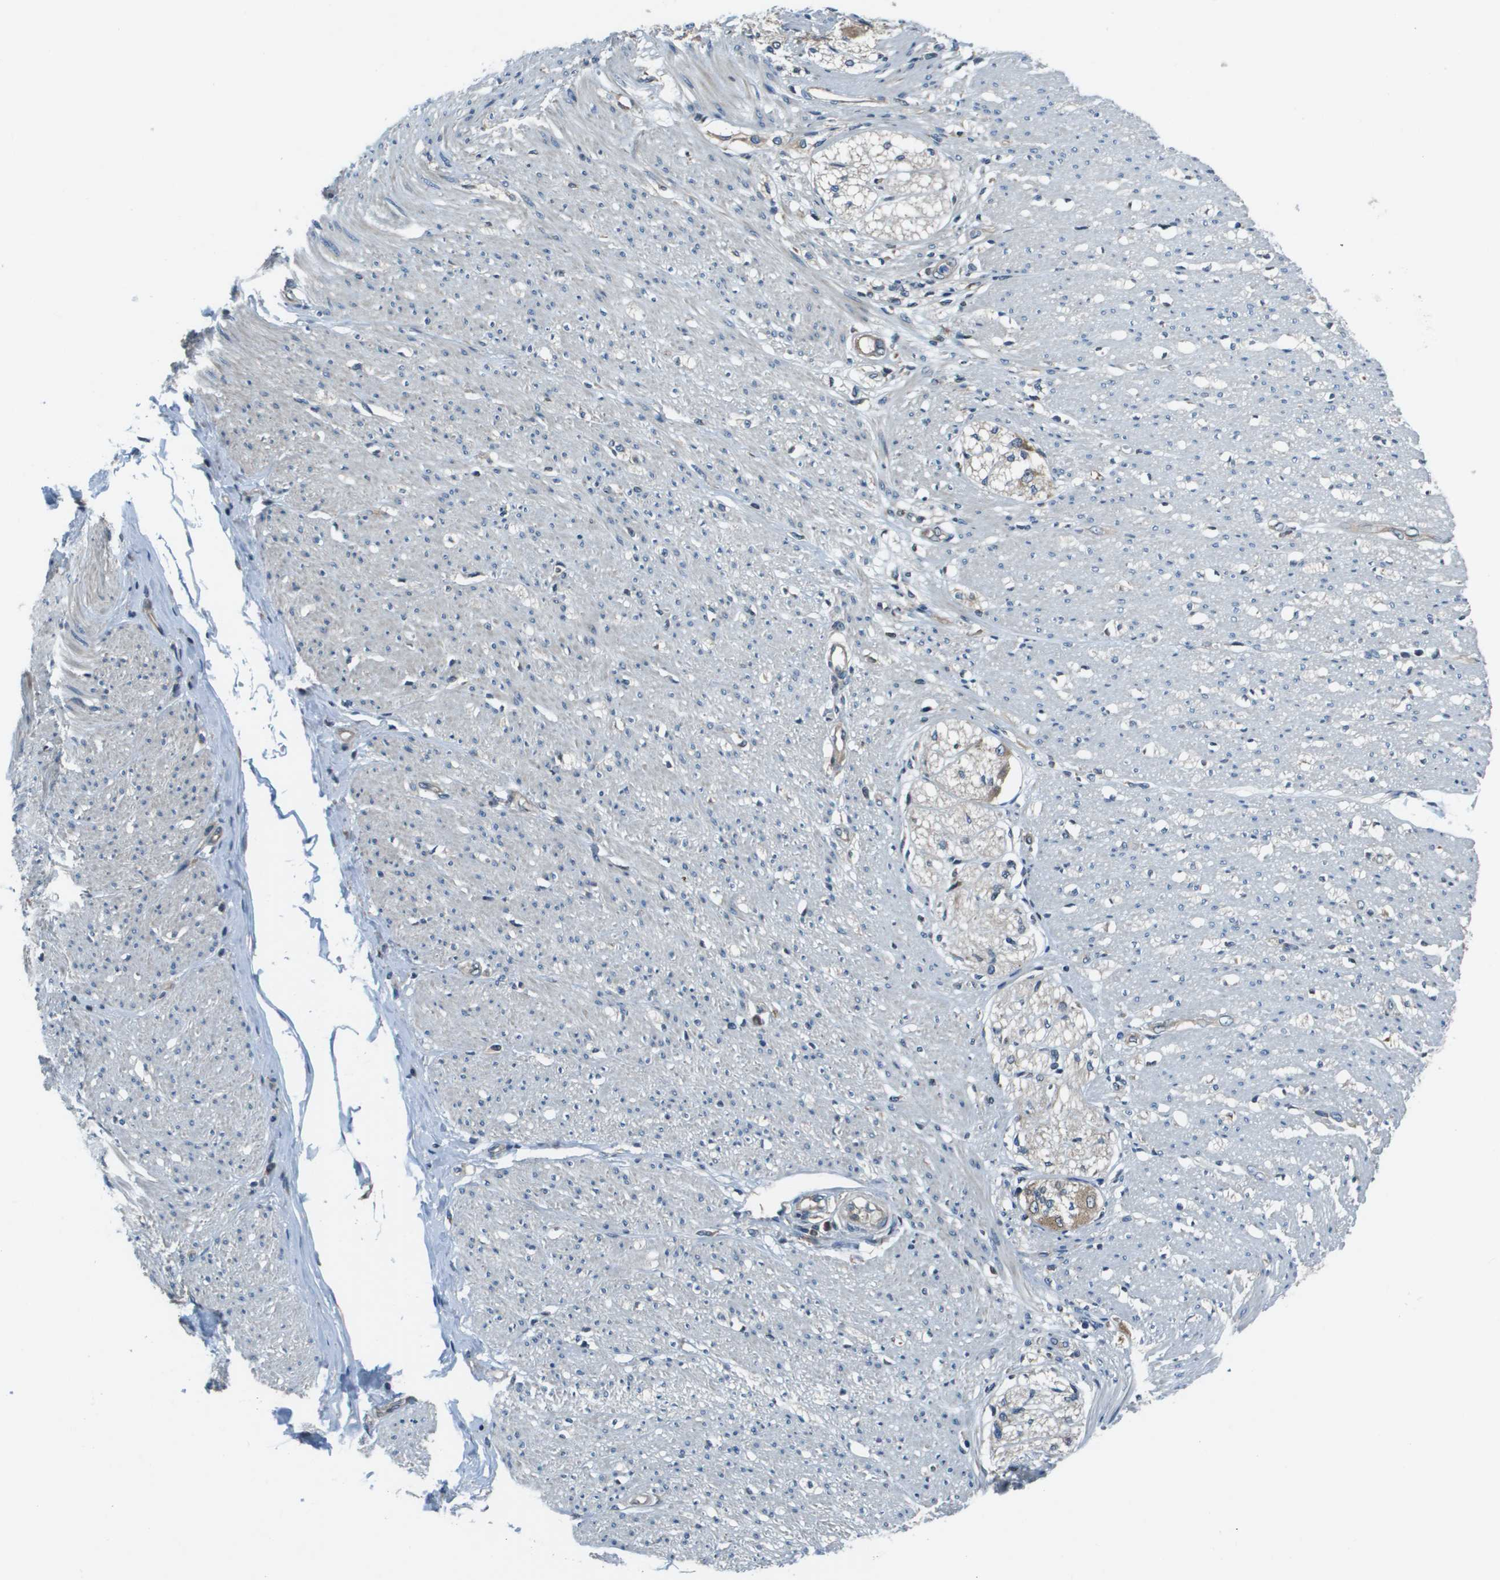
{"staining": {"intensity": "weak", "quantity": "25%-75%", "location": "cytoplasmic/membranous"}, "tissue": "adipose tissue", "cell_type": "Adipocytes", "image_type": "normal", "snomed": [{"axis": "morphology", "description": "Normal tissue, NOS"}, {"axis": "morphology", "description": "Adenocarcinoma, NOS"}, {"axis": "topography", "description": "Colon"}, {"axis": "topography", "description": "Peripheral nerve tissue"}], "caption": "About 25%-75% of adipocytes in unremarkable human adipose tissue exhibit weak cytoplasmic/membranous protein expression as visualized by brown immunohistochemical staining.", "gene": "ARFGAP2", "patient": {"sex": "male", "age": 14}}